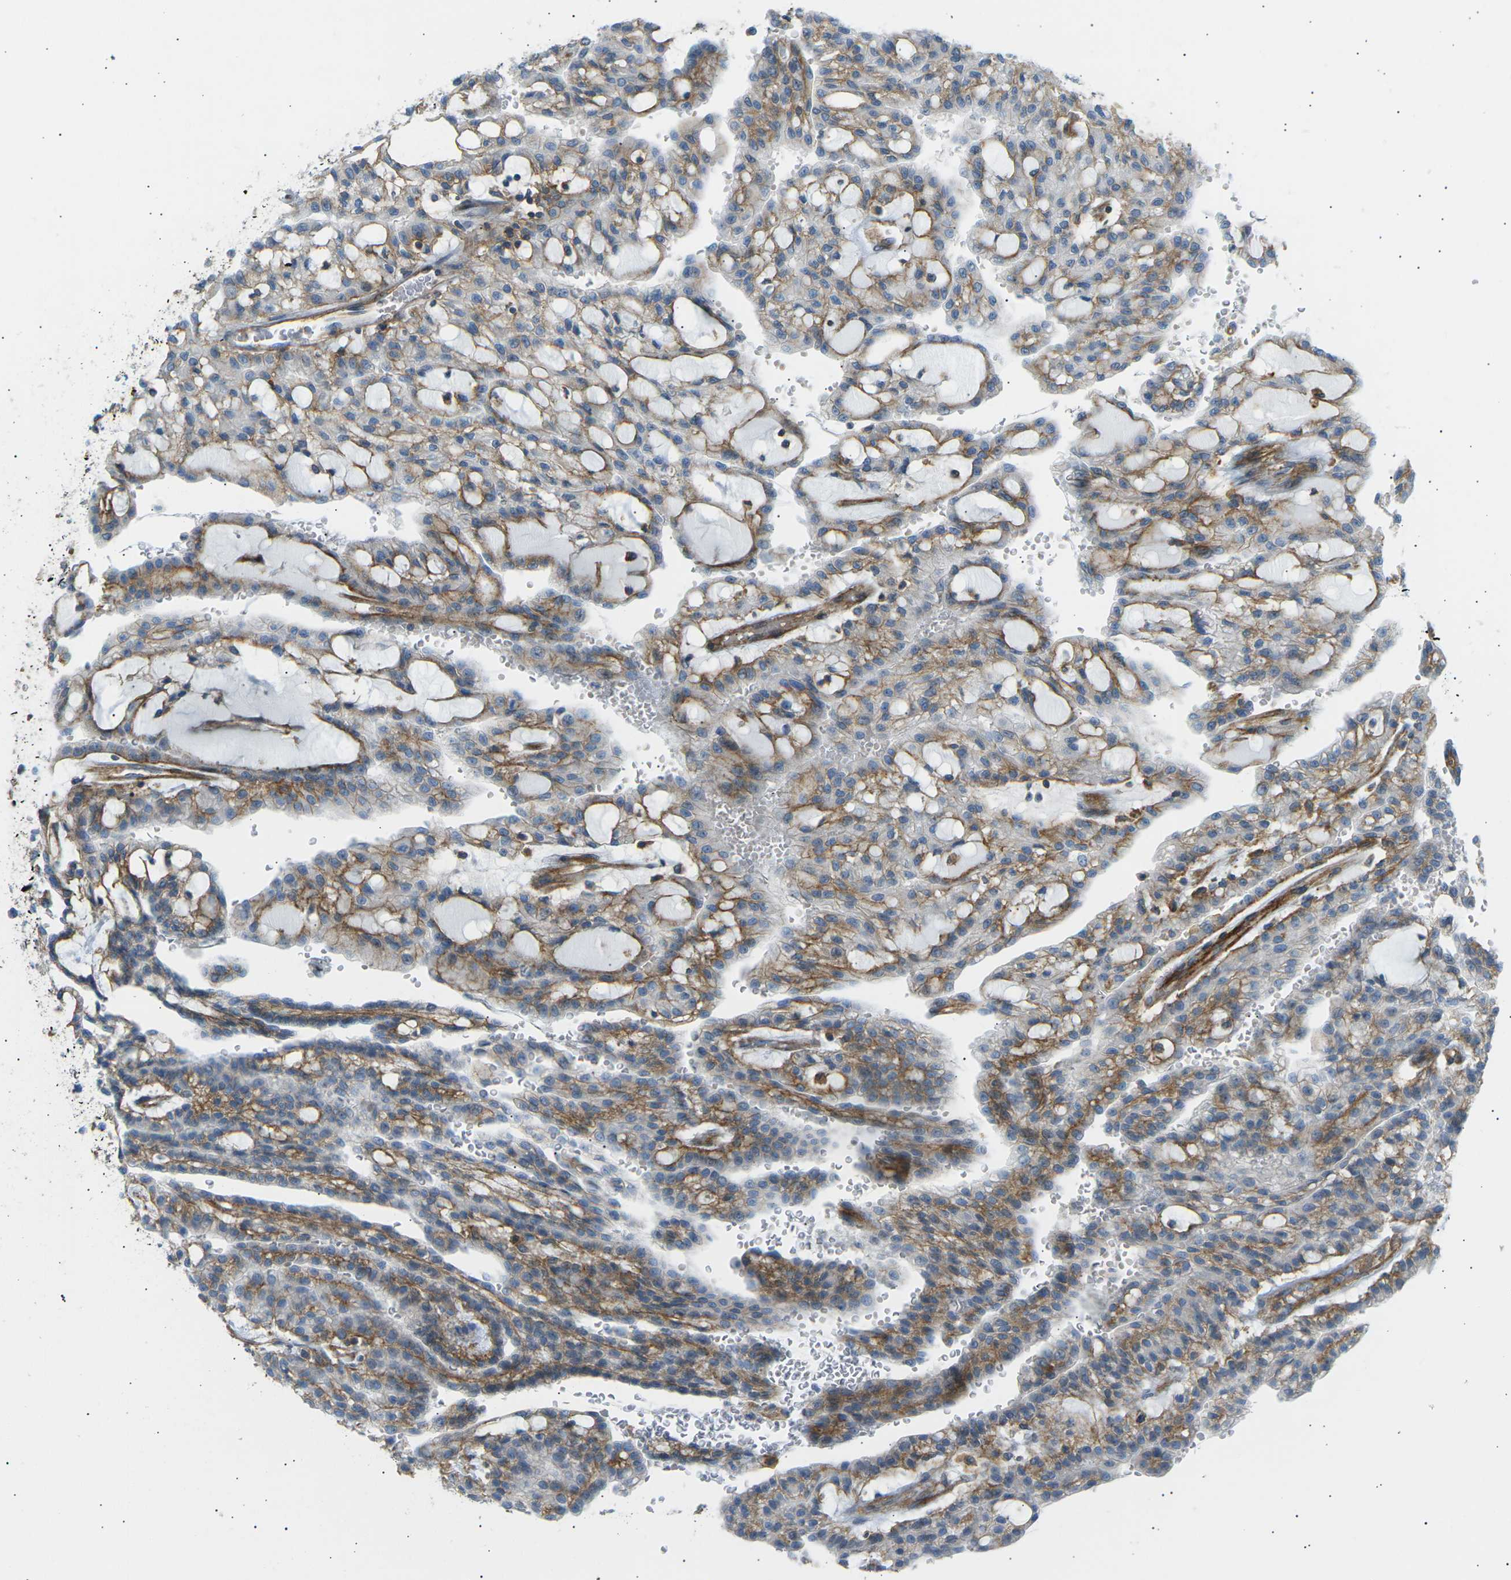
{"staining": {"intensity": "moderate", "quantity": ">75%", "location": "cytoplasmic/membranous"}, "tissue": "renal cancer", "cell_type": "Tumor cells", "image_type": "cancer", "snomed": [{"axis": "morphology", "description": "Adenocarcinoma, NOS"}, {"axis": "topography", "description": "Kidney"}], "caption": "Renal cancer stained with IHC demonstrates moderate cytoplasmic/membranous positivity in approximately >75% of tumor cells.", "gene": "ATP2B4", "patient": {"sex": "male", "age": 63}}